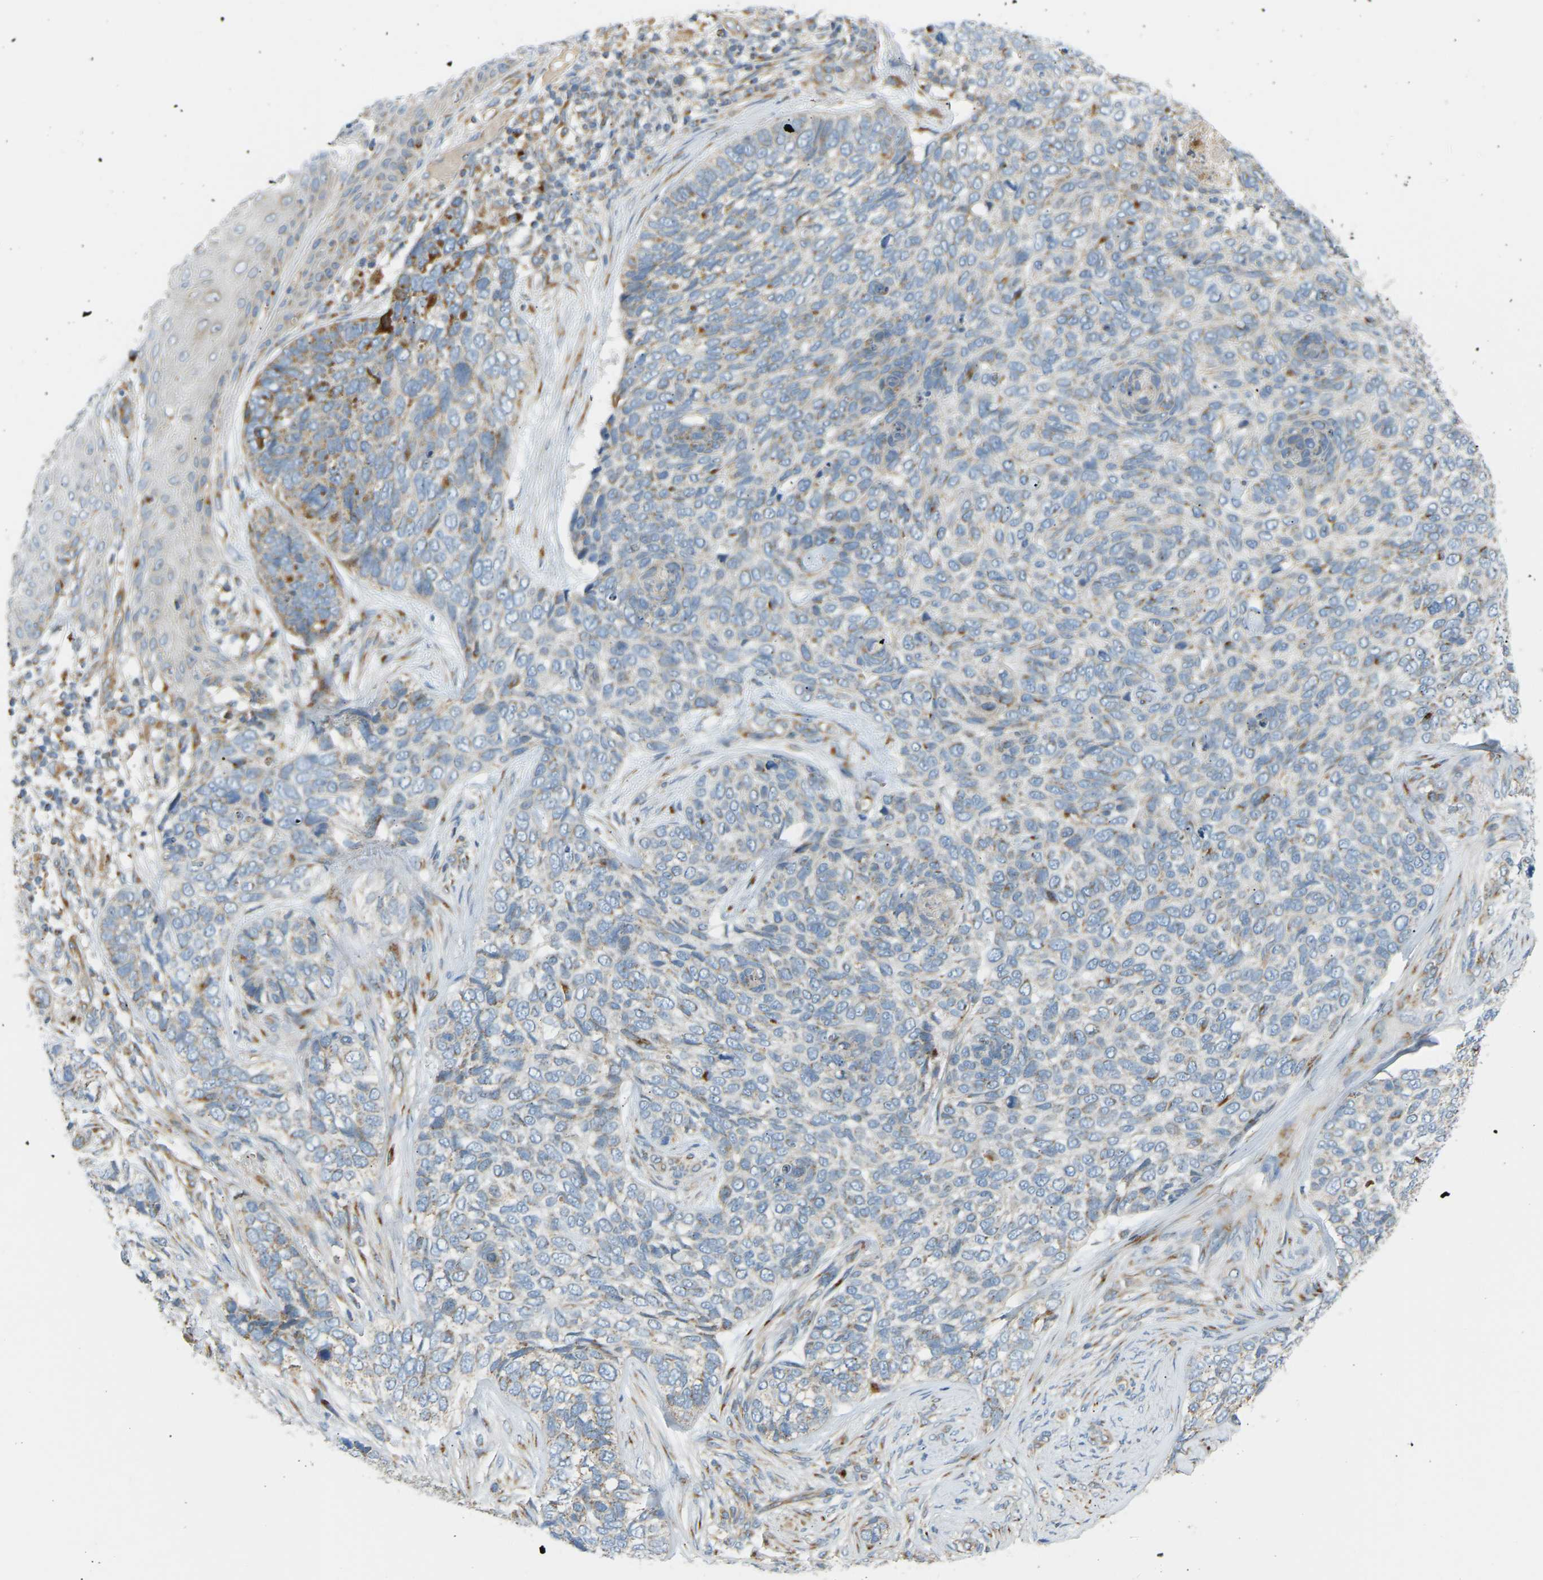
{"staining": {"intensity": "moderate", "quantity": "<25%", "location": "cytoplasmic/membranous"}, "tissue": "skin cancer", "cell_type": "Tumor cells", "image_type": "cancer", "snomed": [{"axis": "morphology", "description": "Basal cell carcinoma"}, {"axis": "topography", "description": "Skin"}], "caption": "DAB immunohistochemical staining of human skin cancer reveals moderate cytoplasmic/membranous protein positivity in about <25% of tumor cells.", "gene": "YIPF2", "patient": {"sex": "female", "age": 64}}